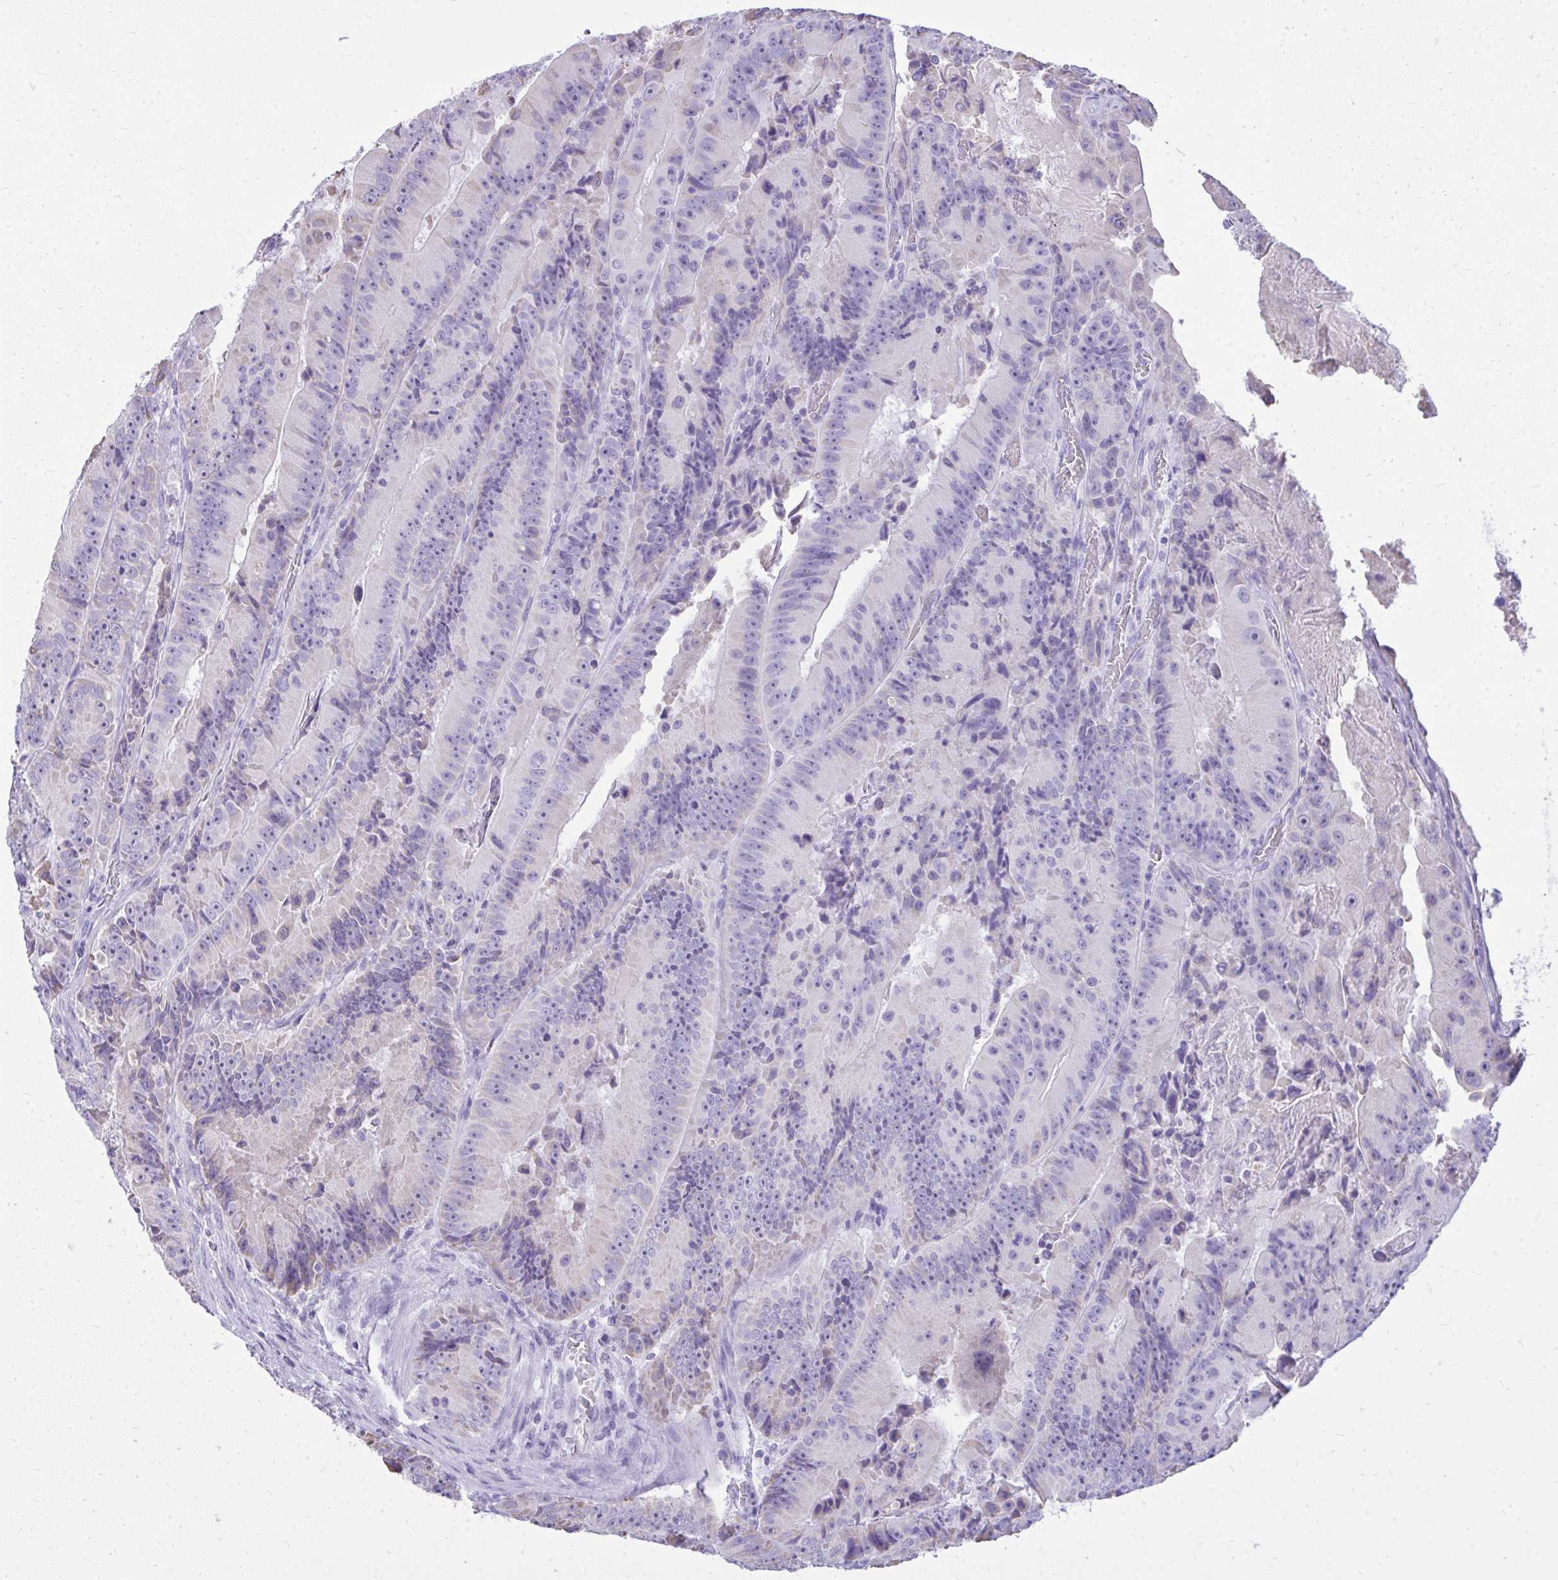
{"staining": {"intensity": "negative", "quantity": "none", "location": "none"}, "tissue": "colorectal cancer", "cell_type": "Tumor cells", "image_type": "cancer", "snomed": [{"axis": "morphology", "description": "Adenocarcinoma, NOS"}, {"axis": "topography", "description": "Colon"}], "caption": "DAB immunohistochemical staining of colorectal cancer (adenocarcinoma) displays no significant staining in tumor cells.", "gene": "RALYL", "patient": {"sex": "female", "age": 86}}